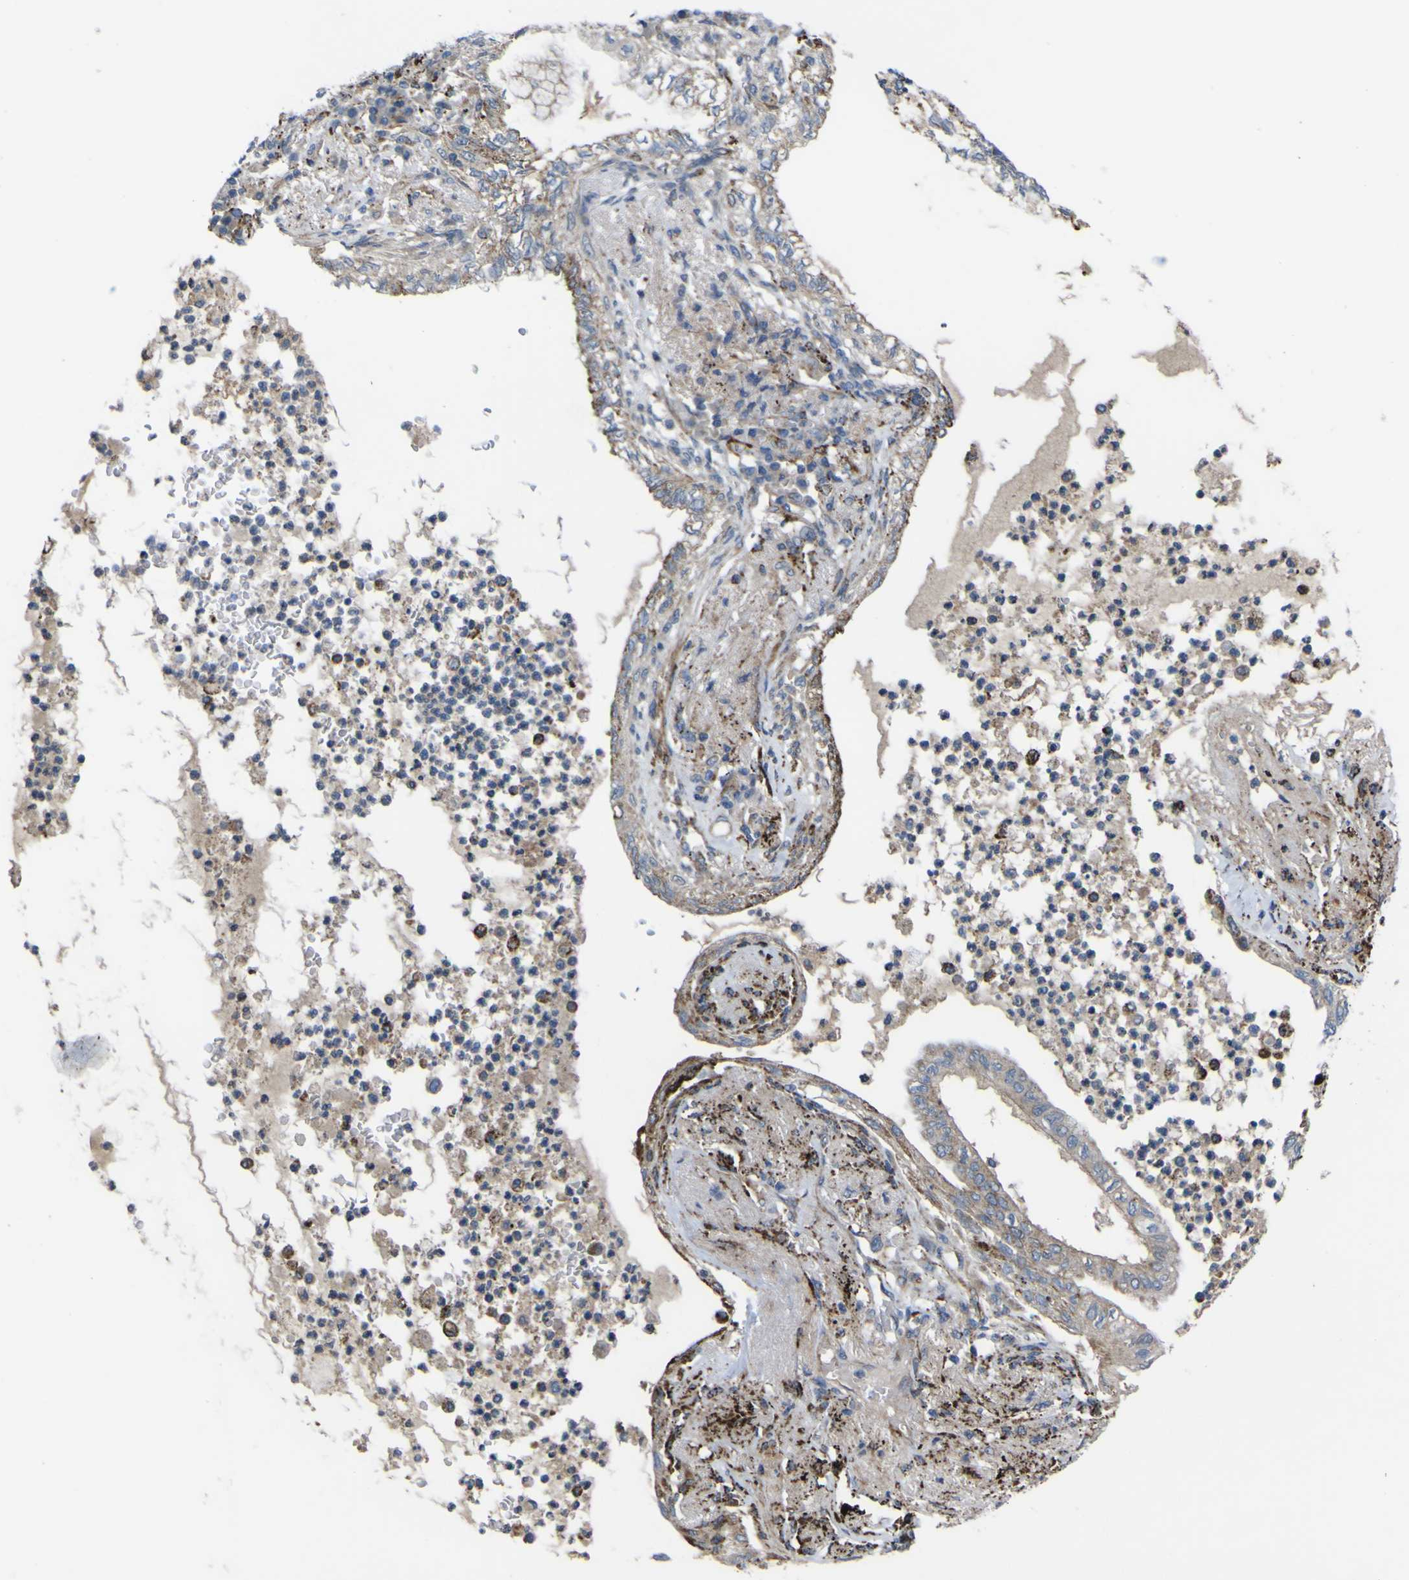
{"staining": {"intensity": "moderate", "quantity": "<25%", "location": "cytoplasmic/membranous"}, "tissue": "lung cancer", "cell_type": "Tumor cells", "image_type": "cancer", "snomed": [{"axis": "morphology", "description": "Normal tissue, NOS"}, {"axis": "morphology", "description": "Adenocarcinoma, NOS"}, {"axis": "topography", "description": "Bronchus"}, {"axis": "topography", "description": "Lung"}], "caption": "Tumor cells demonstrate moderate cytoplasmic/membranous staining in about <25% of cells in adenocarcinoma (lung). (IHC, brightfield microscopy, high magnification).", "gene": "GPLD1", "patient": {"sex": "female", "age": 70}}